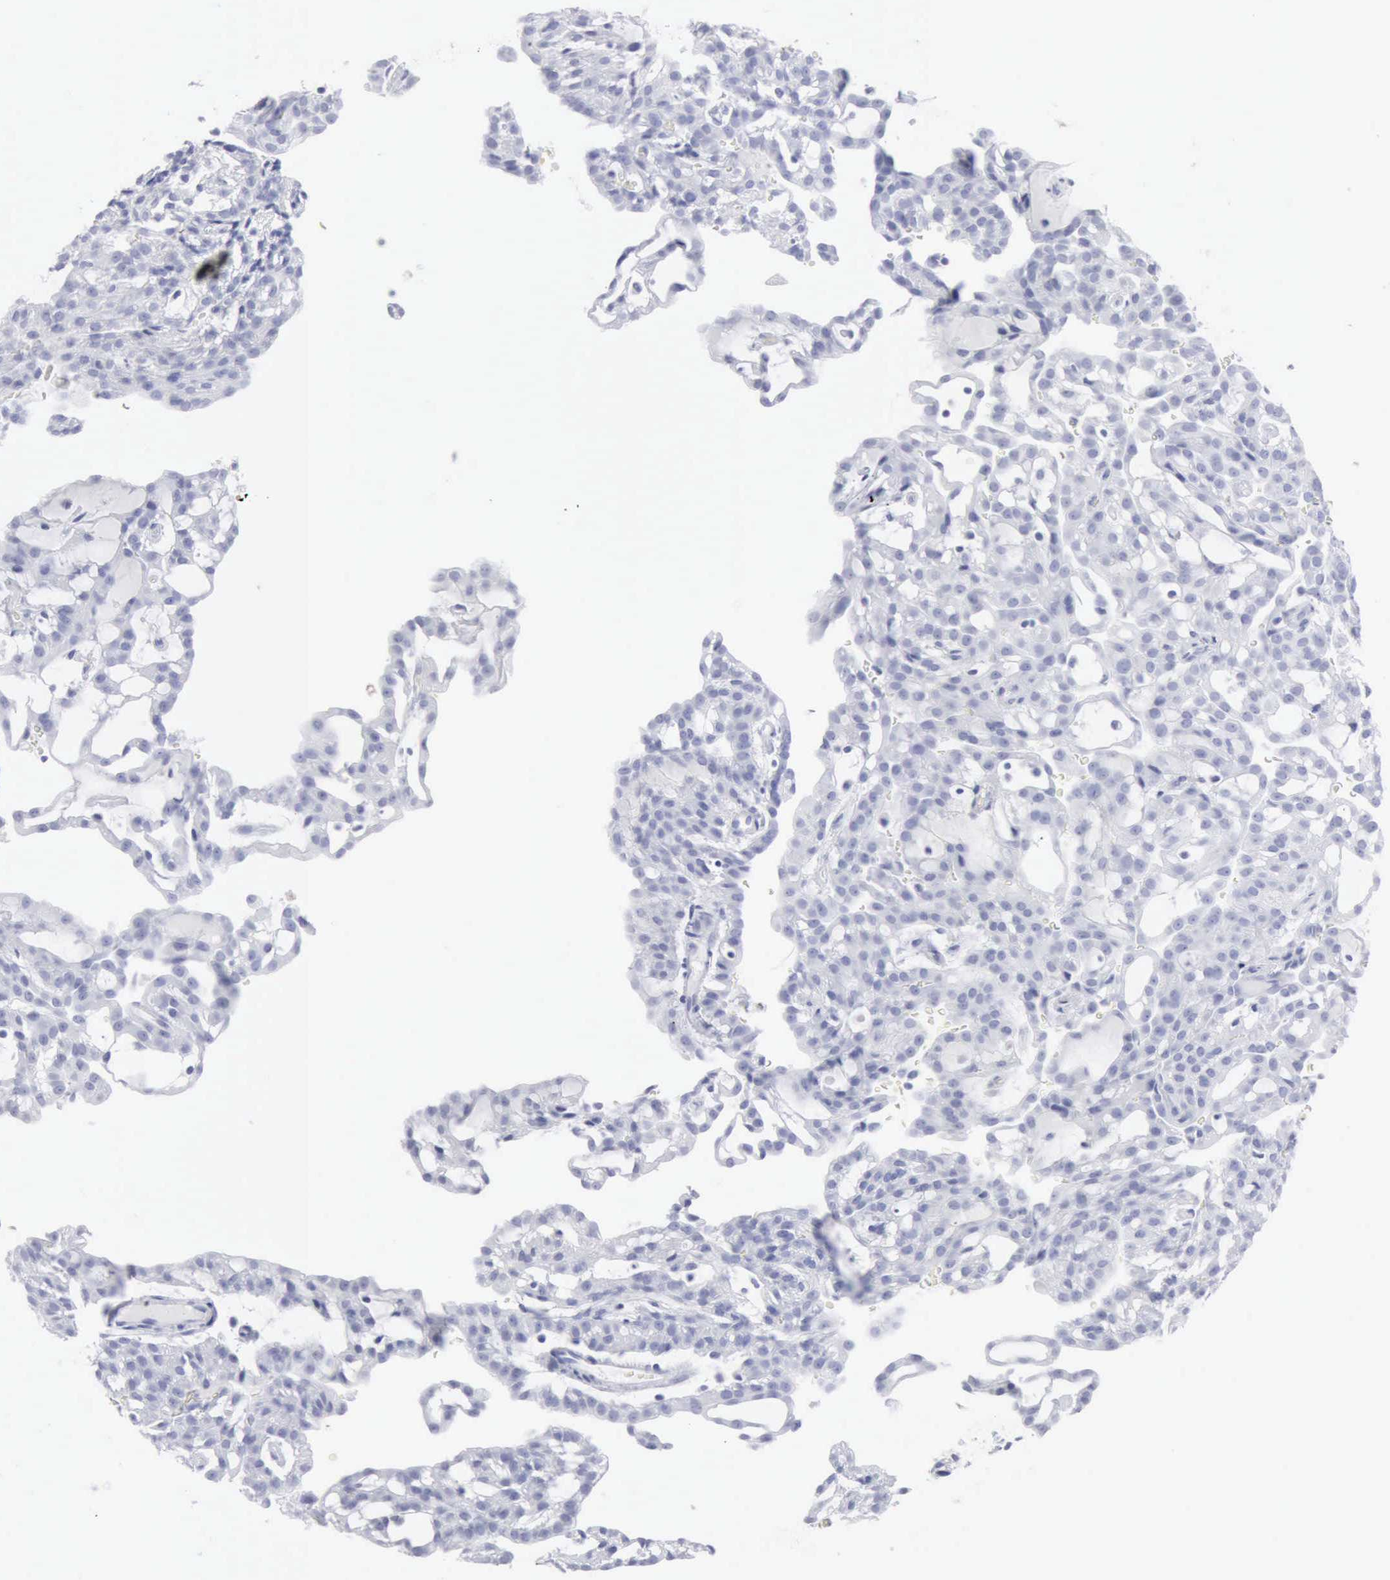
{"staining": {"intensity": "negative", "quantity": "none", "location": "none"}, "tissue": "renal cancer", "cell_type": "Tumor cells", "image_type": "cancer", "snomed": [{"axis": "morphology", "description": "Adenocarcinoma, NOS"}, {"axis": "topography", "description": "Kidney"}], "caption": "The micrograph demonstrates no staining of tumor cells in renal adenocarcinoma. Brightfield microscopy of IHC stained with DAB (3,3'-diaminobenzidine) (brown) and hematoxylin (blue), captured at high magnification.", "gene": "CMA1", "patient": {"sex": "male", "age": 63}}